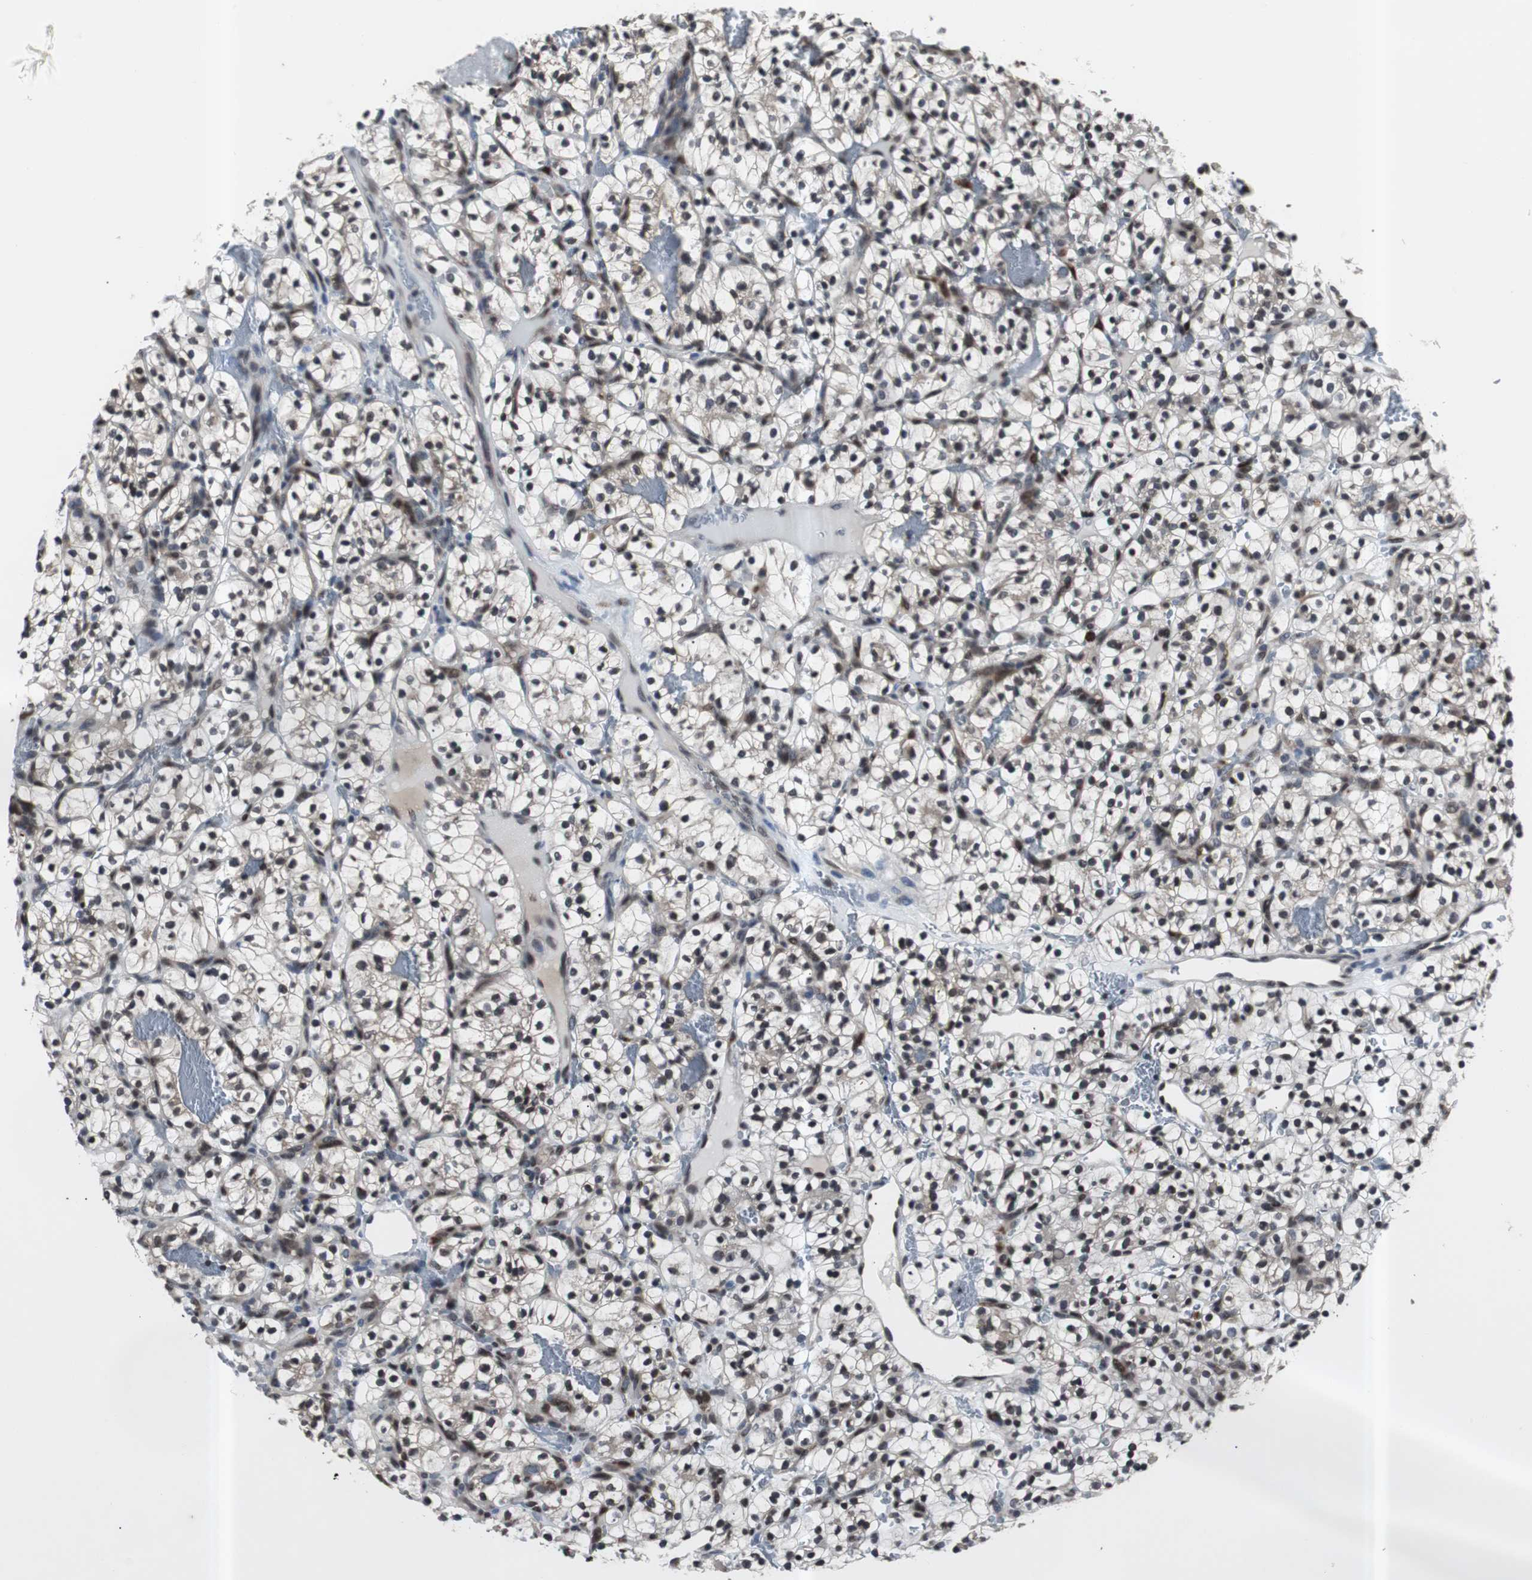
{"staining": {"intensity": "negative", "quantity": "none", "location": "none"}, "tissue": "renal cancer", "cell_type": "Tumor cells", "image_type": "cancer", "snomed": [{"axis": "morphology", "description": "Adenocarcinoma, NOS"}, {"axis": "topography", "description": "Kidney"}], "caption": "Human adenocarcinoma (renal) stained for a protein using immunohistochemistry (IHC) exhibits no expression in tumor cells.", "gene": "SMAD1", "patient": {"sex": "female", "age": 57}}